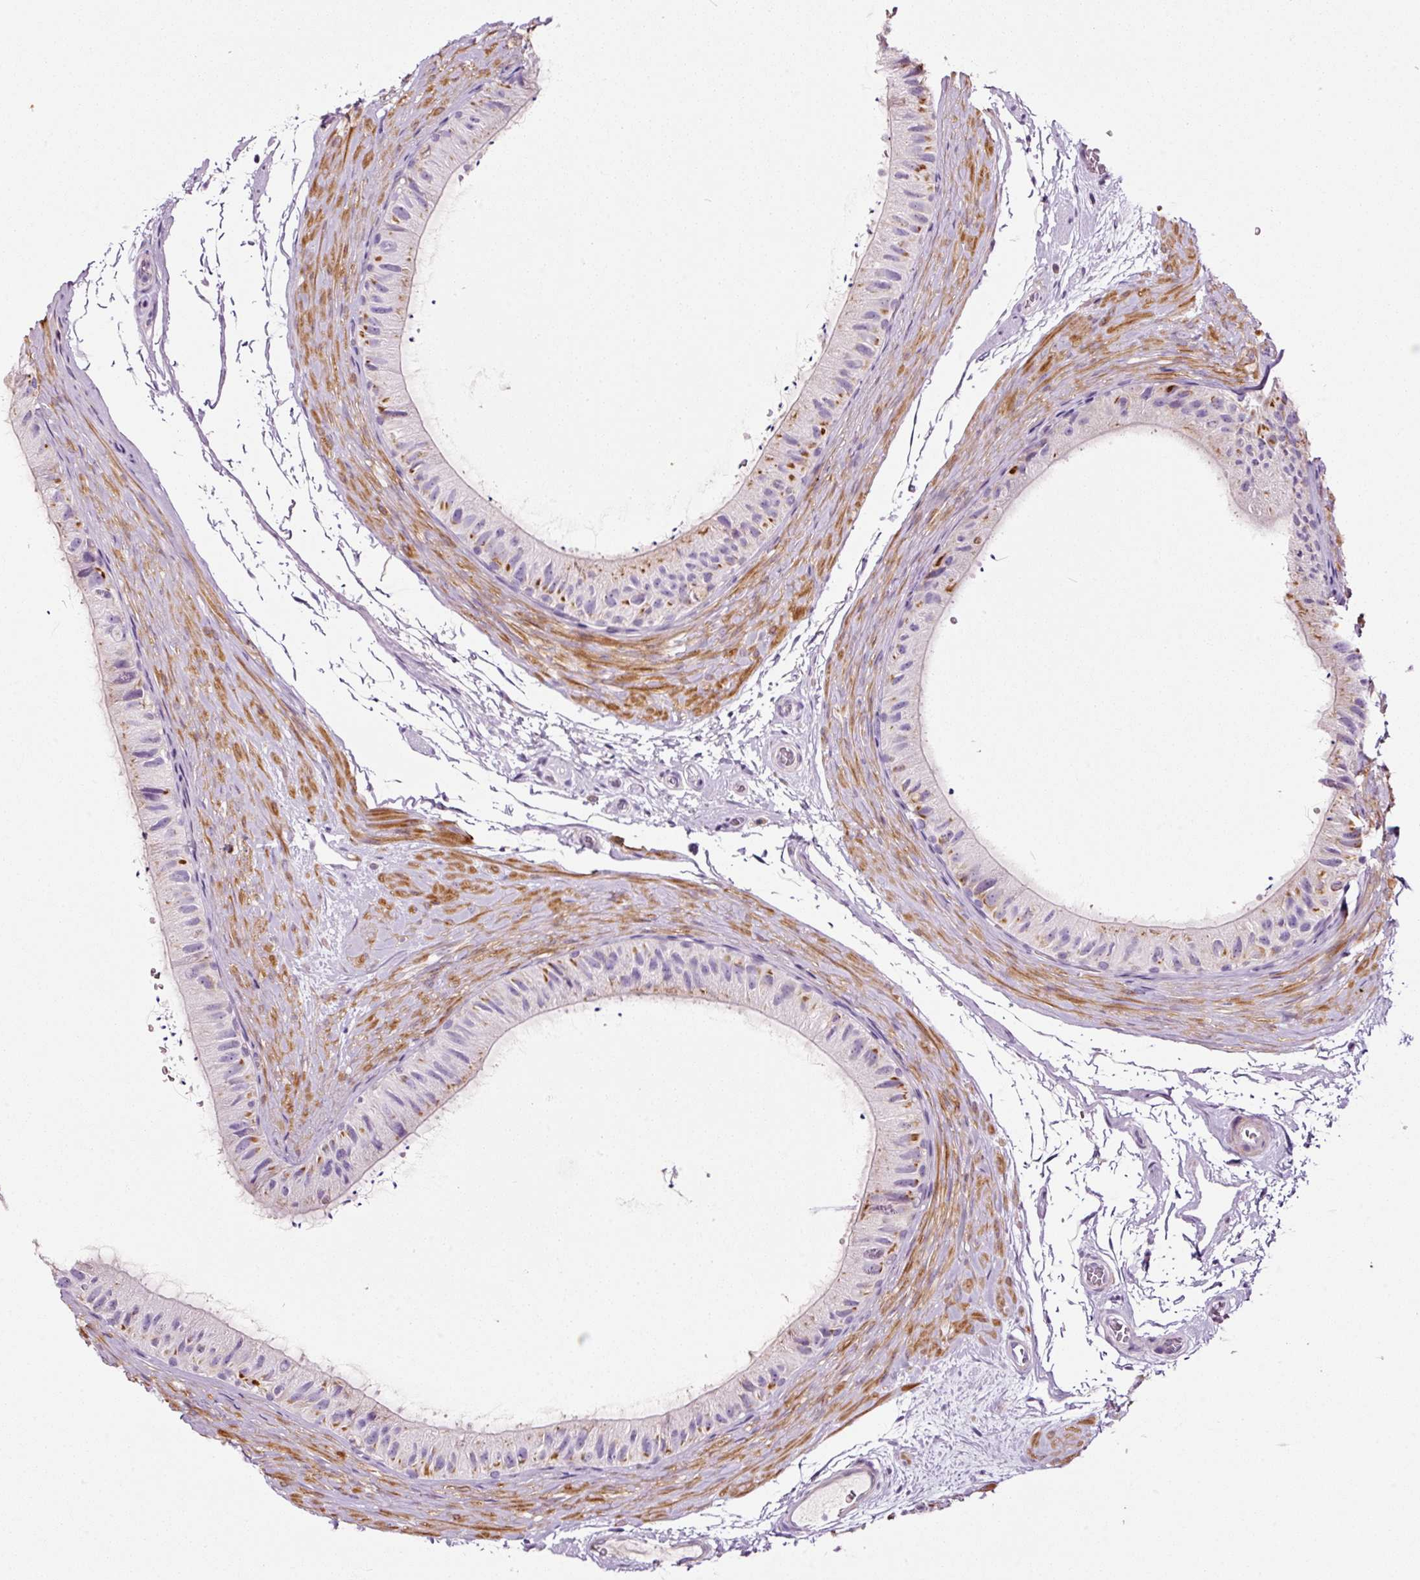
{"staining": {"intensity": "negative", "quantity": "none", "location": "none"}, "tissue": "epididymis", "cell_type": "Glandular cells", "image_type": "normal", "snomed": [{"axis": "morphology", "description": "Normal tissue, NOS"}, {"axis": "topography", "description": "Epididymis"}], "caption": "Protein analysis of unremarkable epididymis displays no significant staining in glandular cells. (IHC, brightfield microscopy, high magnification).", "gene": "CYB561A3", "patient": {"sex": "male", "age": 55}}